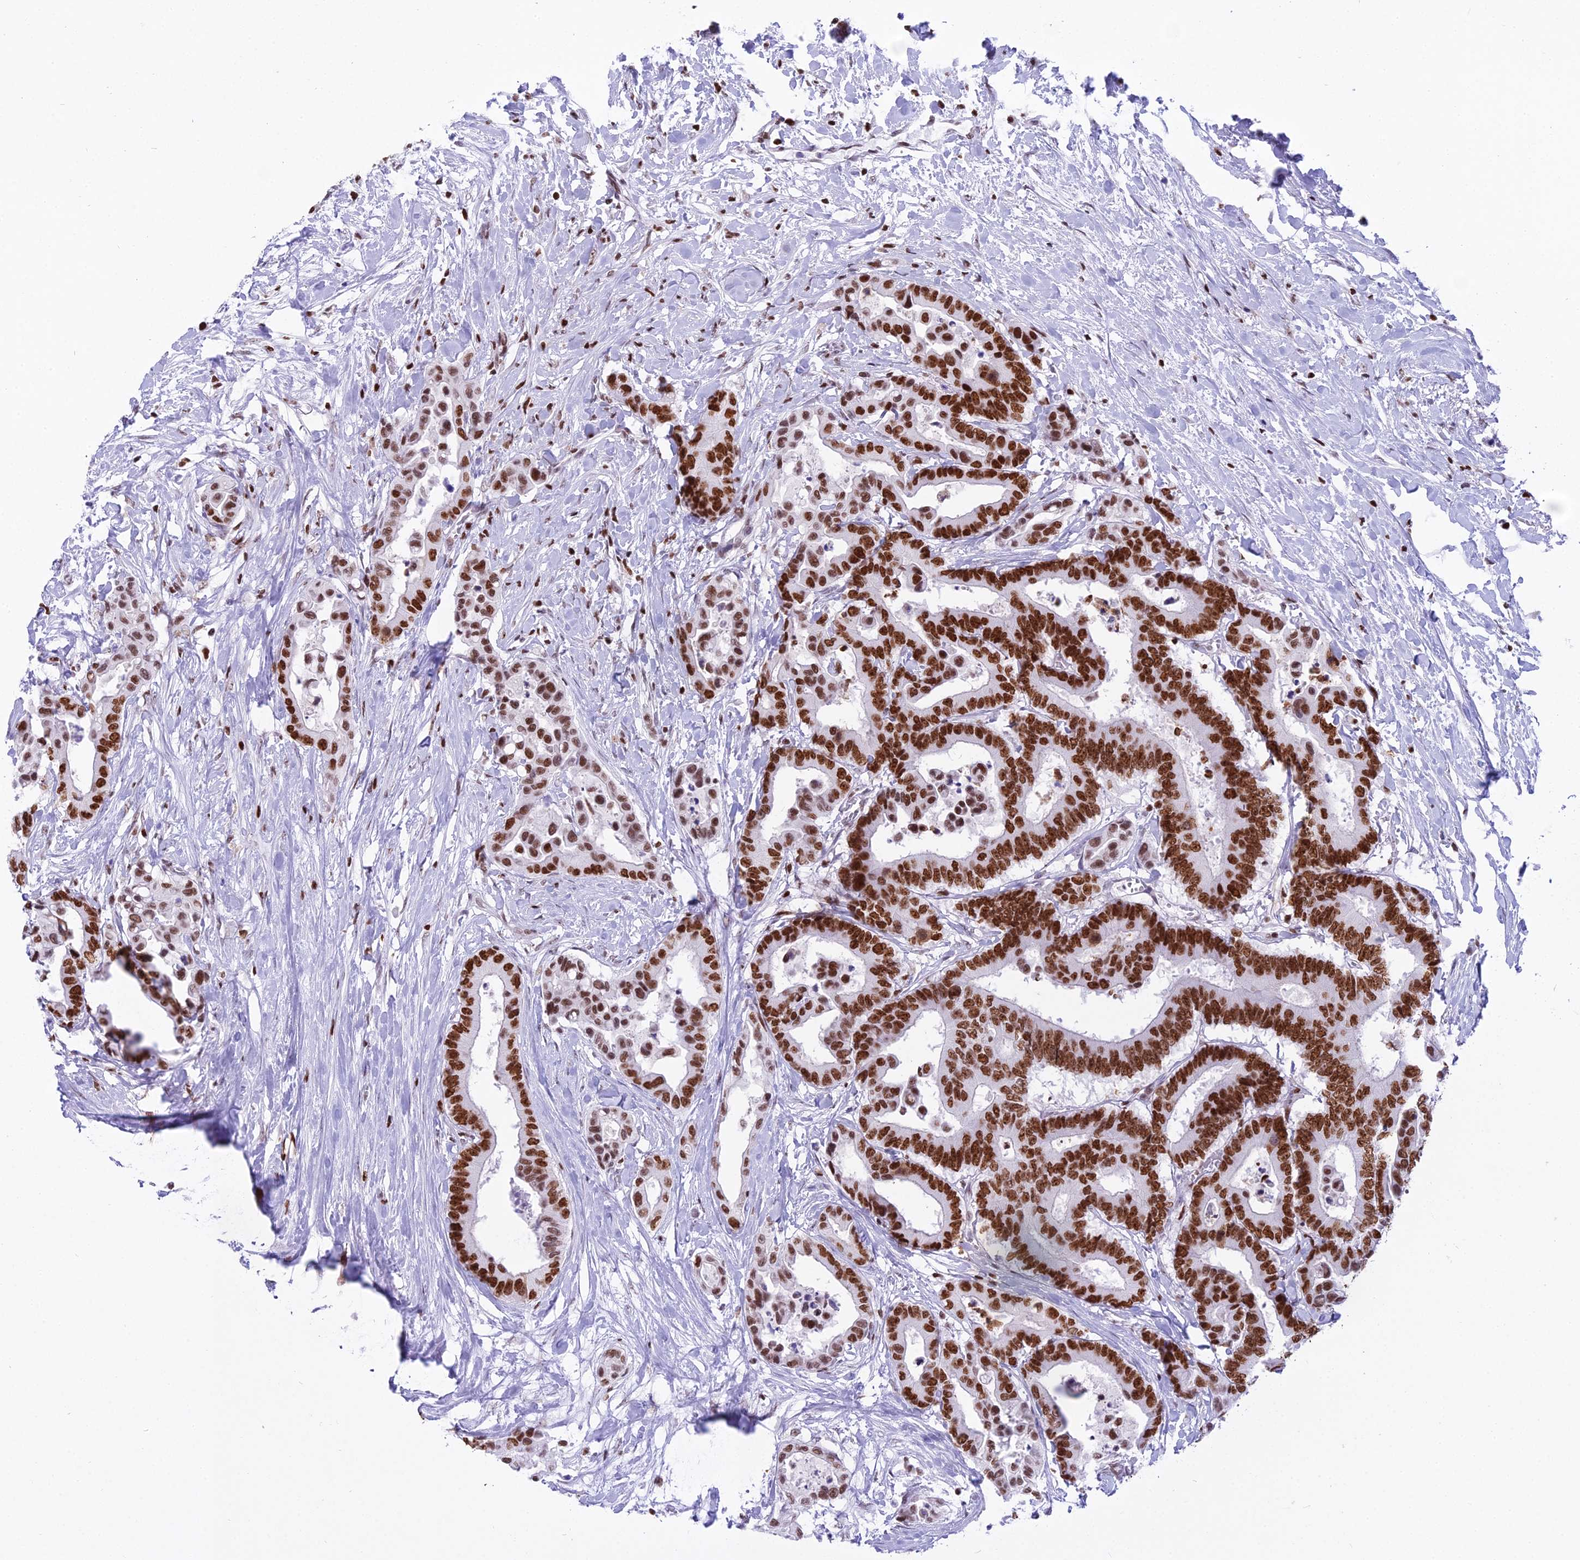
{"staining": {"intensity": "strong", "quantity": ">75%", "location": "nuclear"}, "tissue": "colorectal cancer", "cell_type": "Tumor cells", "image_type": "cancer", "snomed": [{"axis": "morphology", "description": "Normal tissue, NOS"}, {"axis": "morphology", "description": "Adenocarcinoma, NOS"}, {"axis": "topography", "description": "Colon"}], "caption": "Colorectal cancer (adenocarcinoma) was stained to show a protein in brown. There is high levels of strong nuclear positivity in approximately >75% of tumor cells. (IHC, brightfield microscopy, high magnification).", "gene": "PARP1", "patient": {"sex": "male", "age": 82}}